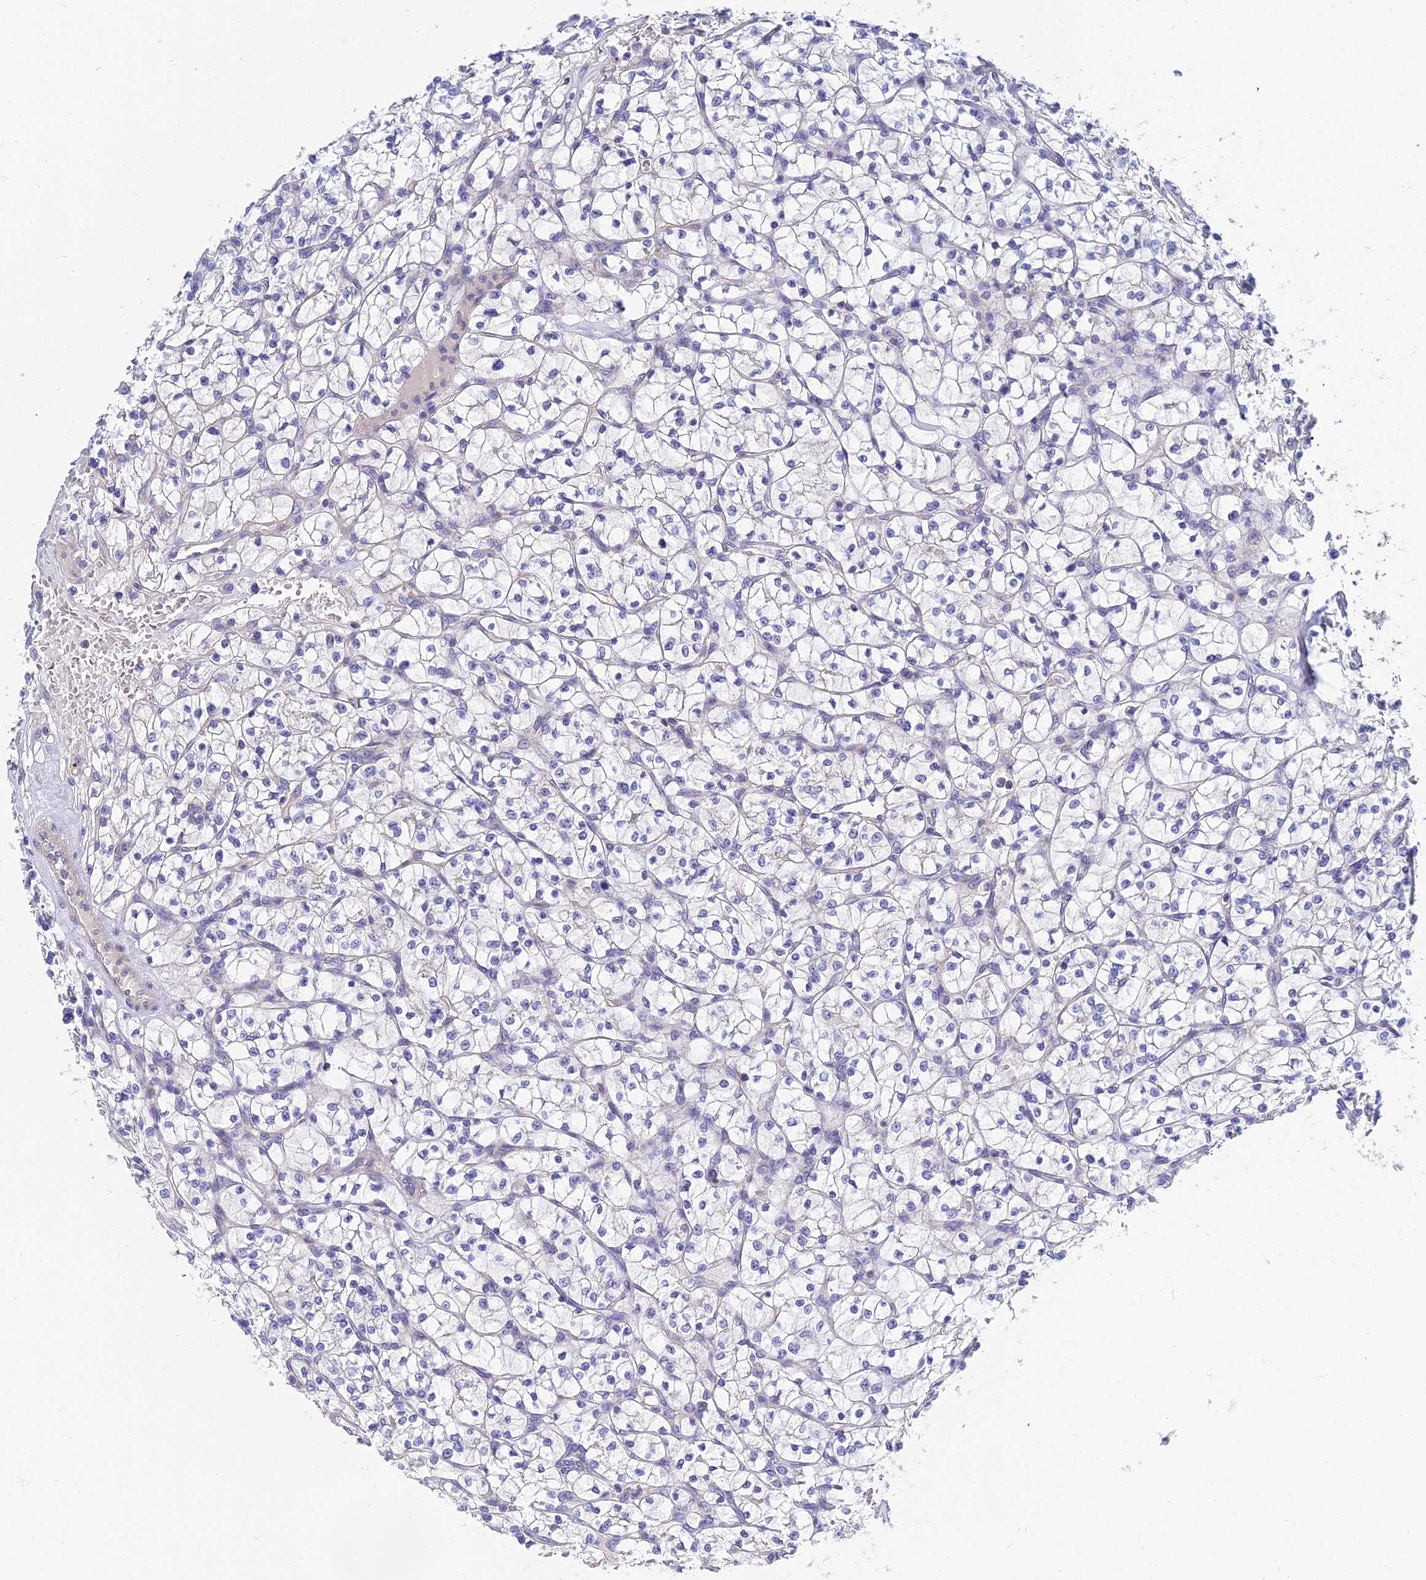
{"staining": {"intensity": "negative", "quantity": "none", "location": "none"}, "tissue": "renal cancer", "cell_type": "Tumor cells", "image_type": "cancer", "snomed": [{"axis": "morphology", "description": "Adenocarcinoma, NOS"}, {"axis": "topography", "description": "Kidney"}], "caption": "An immunohistochemistry image of adenocarcinoma (renal) is shown. There is no staining in tumor cells of adenocarcinoma (renal). (DAB IHC with hematoxylin counter stain).", "gene": "APOBEC3H", "patient": {"sex": "female", "age": 64}}